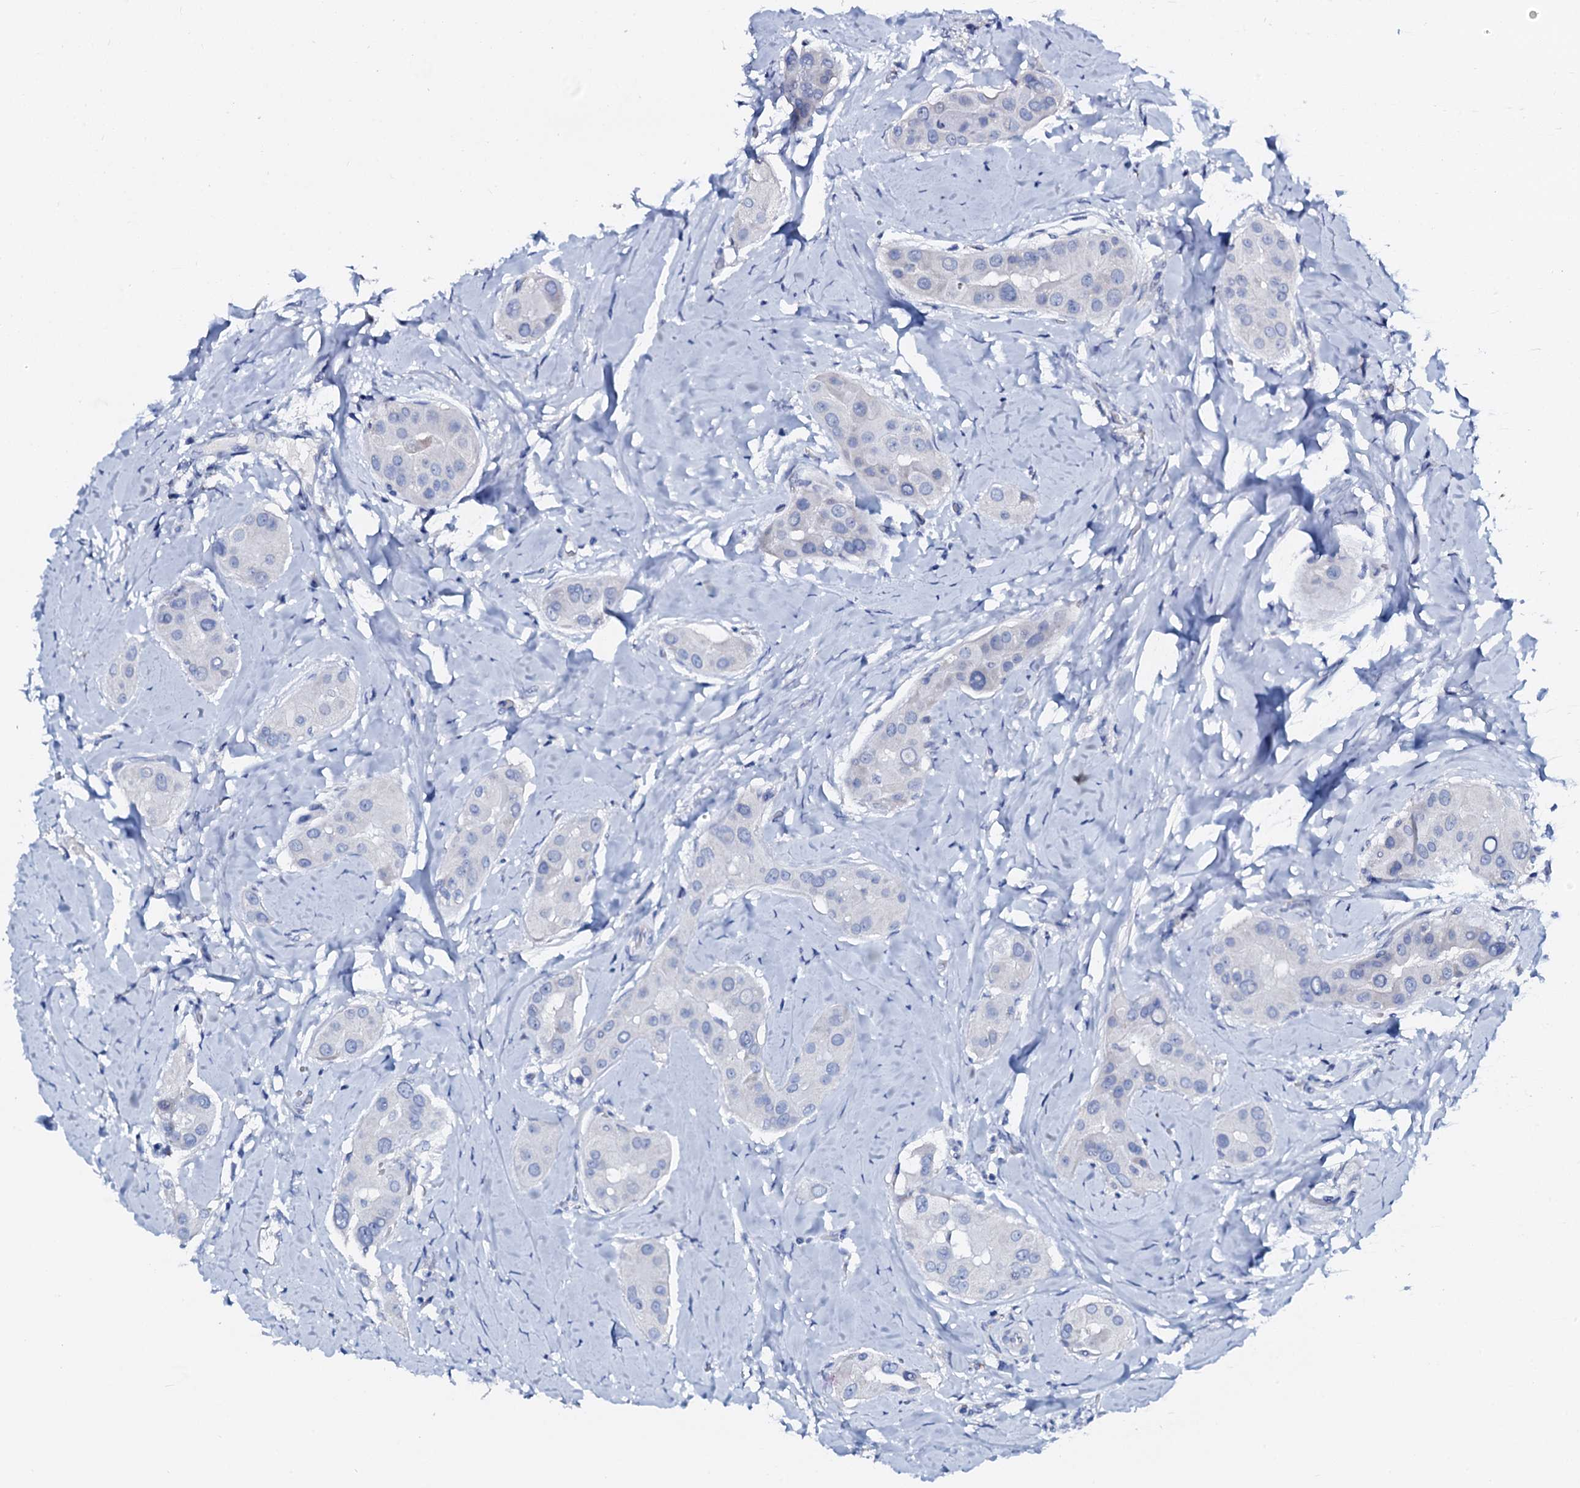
{"staining": {"intensity": "negative", "quantity": "none", "location": "none"}, "tissue": "thyroid cancer", "cell_type": "Tumor cells", "image_type": "cancer", "snomed": [{"axis": "morphology", "description": "Papillary adenocarcinoma, NOS"}, {"axis": "topography", "description": "Thyroid gland"}], "caption": "An immunohistochemistry (IHC) image of thyroid cancer (papillary adenocarcinoma) is shown. There is no staining in tumor cells of thyroid cancer (papillary adenocarcinoma).", "gene": "AMER2", "patient": {"sex": "male", "age": 33}}